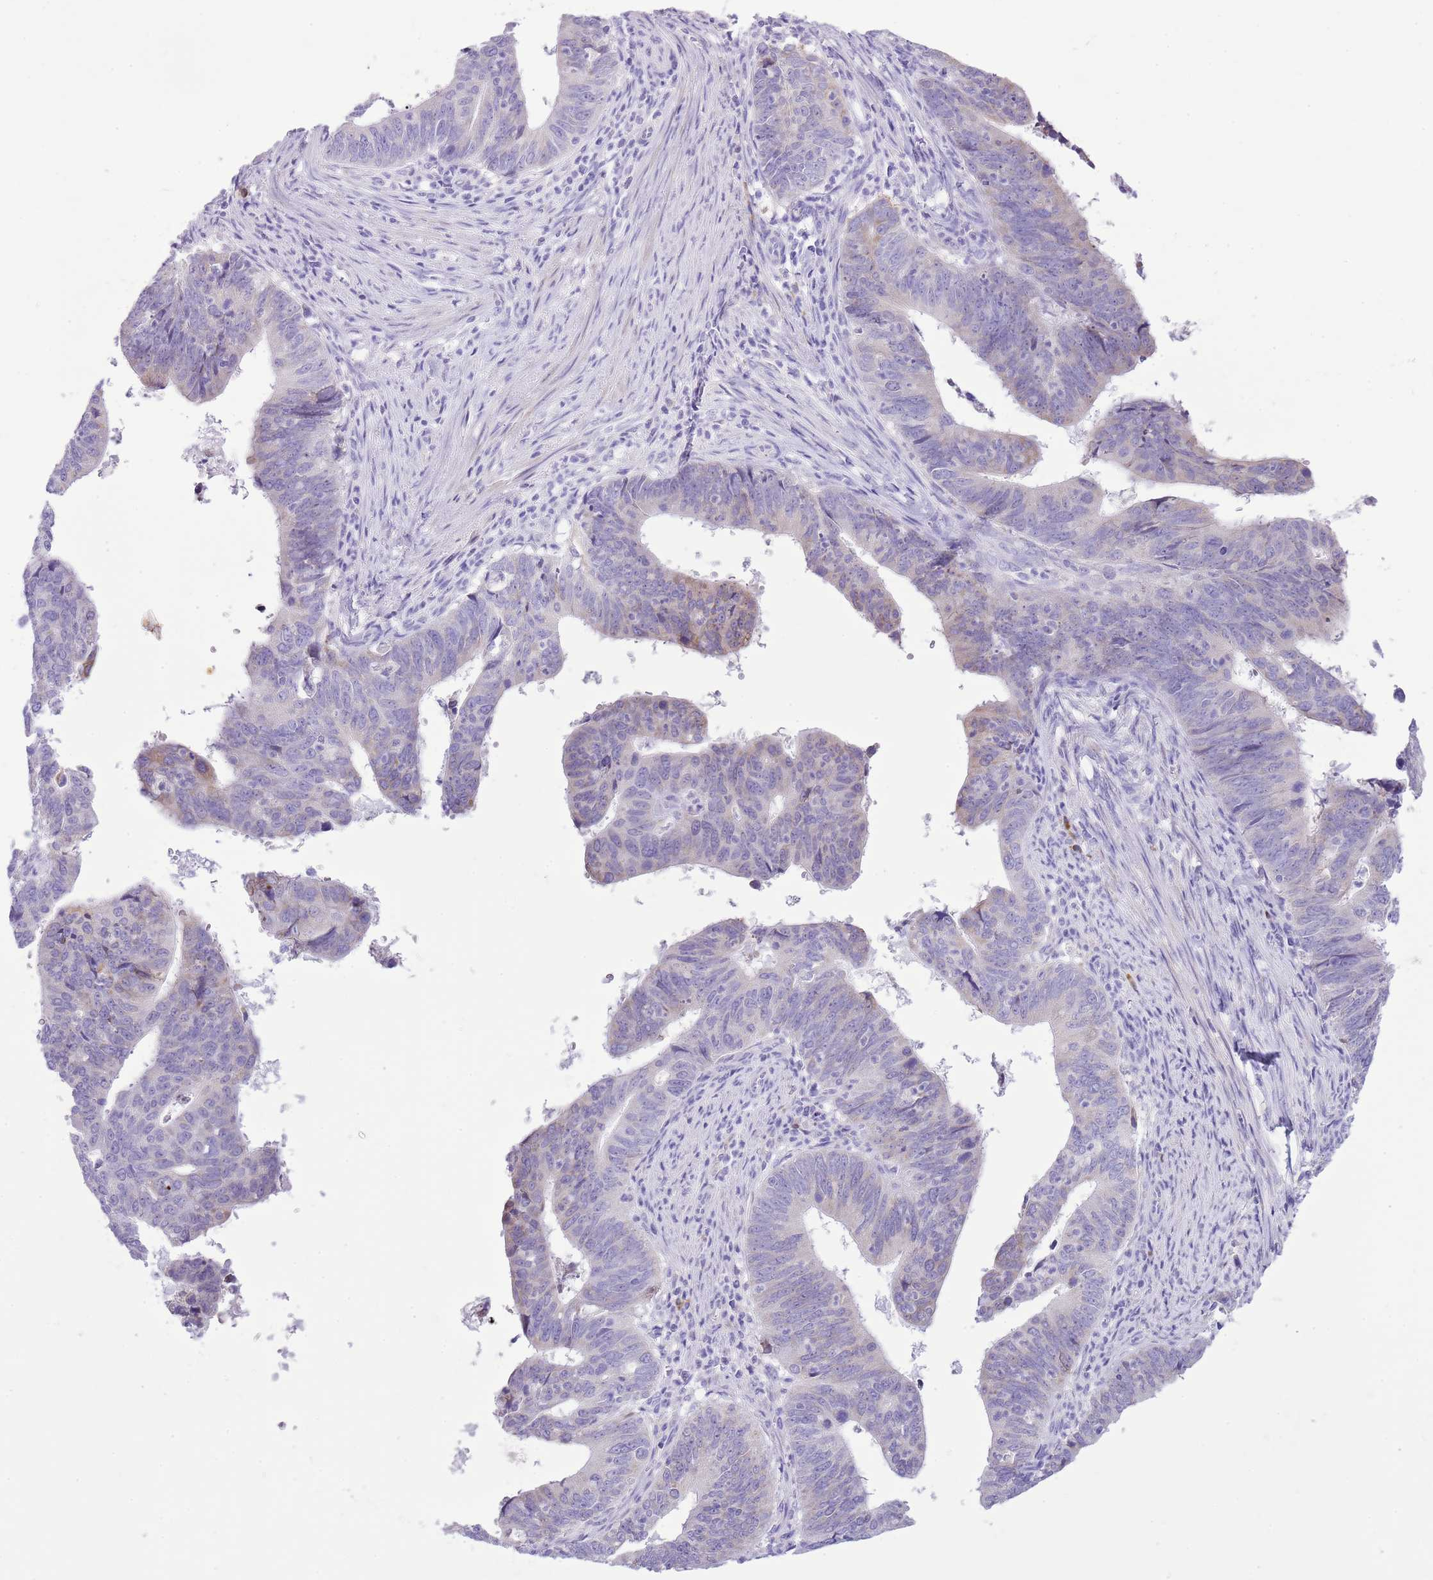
{"staining": {"intensity": "negative", "quantity": "none", "location": "none"}, "tissue": "stomach cancer", "cell_type": "Tumor cells", "image_type": "cancer", "snomed": [{"axis": "morphology", "description": "Adenocarcinoma, NOS"}, {"axis": "topography", "description": "Stomach"}], "caption": "IHC histopathology image of neoplastic tissue: human stomach cancer stained with DAB (3,3'-diaminobenzidine) shows no significant protein positivity in tumor cells.", "gene": "AAR2", "patient": {"sex": "male", "age": 59}}